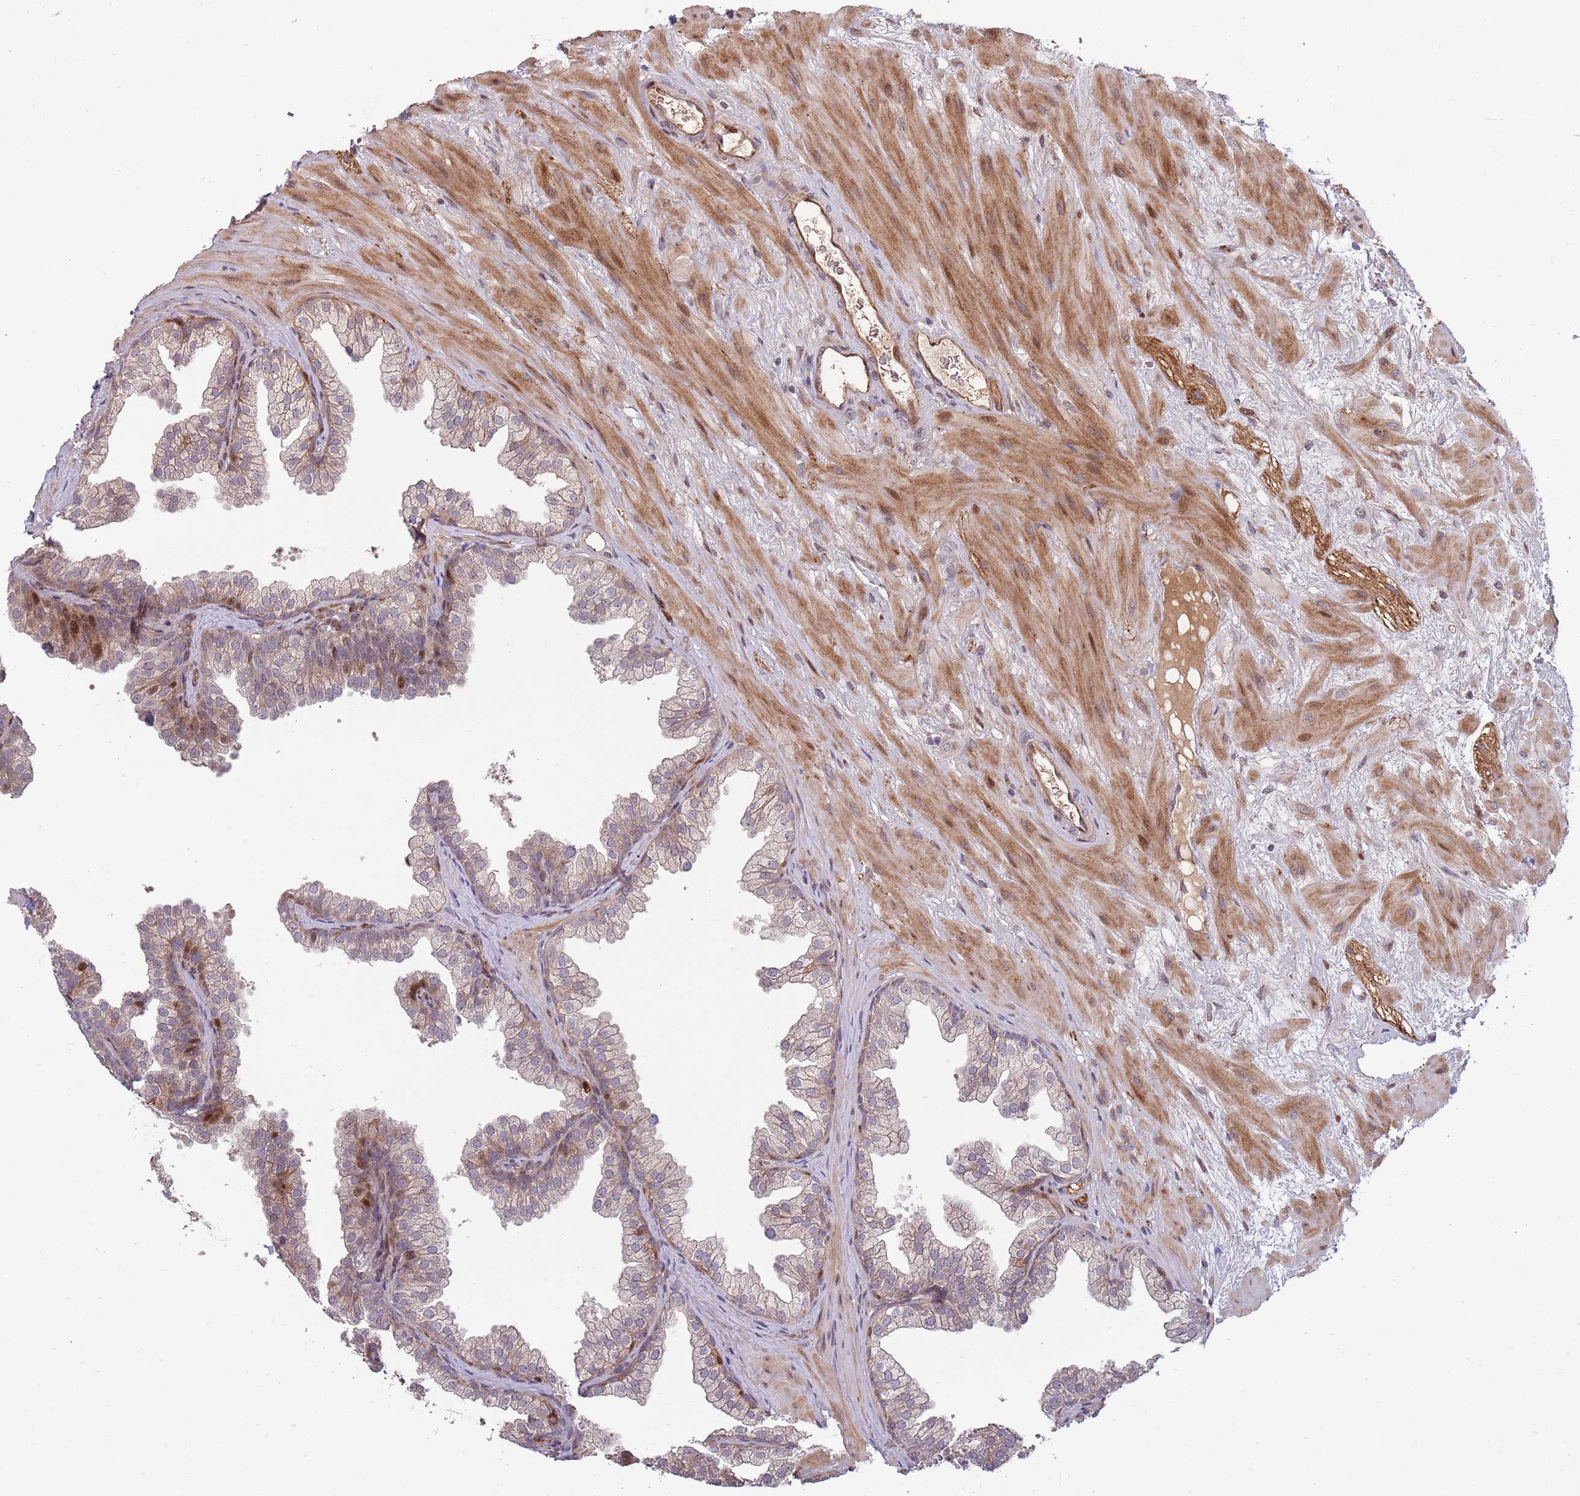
{"staining": {"intensity": "moderate", "quantity": "<25%", "location": "cytoplasmic/membranous,nuclear"}, "tissue": "prostate", "cell_type": "Glandular cells", "image_type": "normal", "snomed": [{"axis": "morphology", "description": "Normal tissue, NOS"}, {"axis": "topography", "description": "Prostate"}], "caption": "Immunohistochemical staining of normal human prostate reveals moderate cytoplasmic/membranous,nuclear protein expression in approximately <25% of glandular cells.", "gene": "SYNDIG1L", "patient": {"sex": "male", "age": 37}}